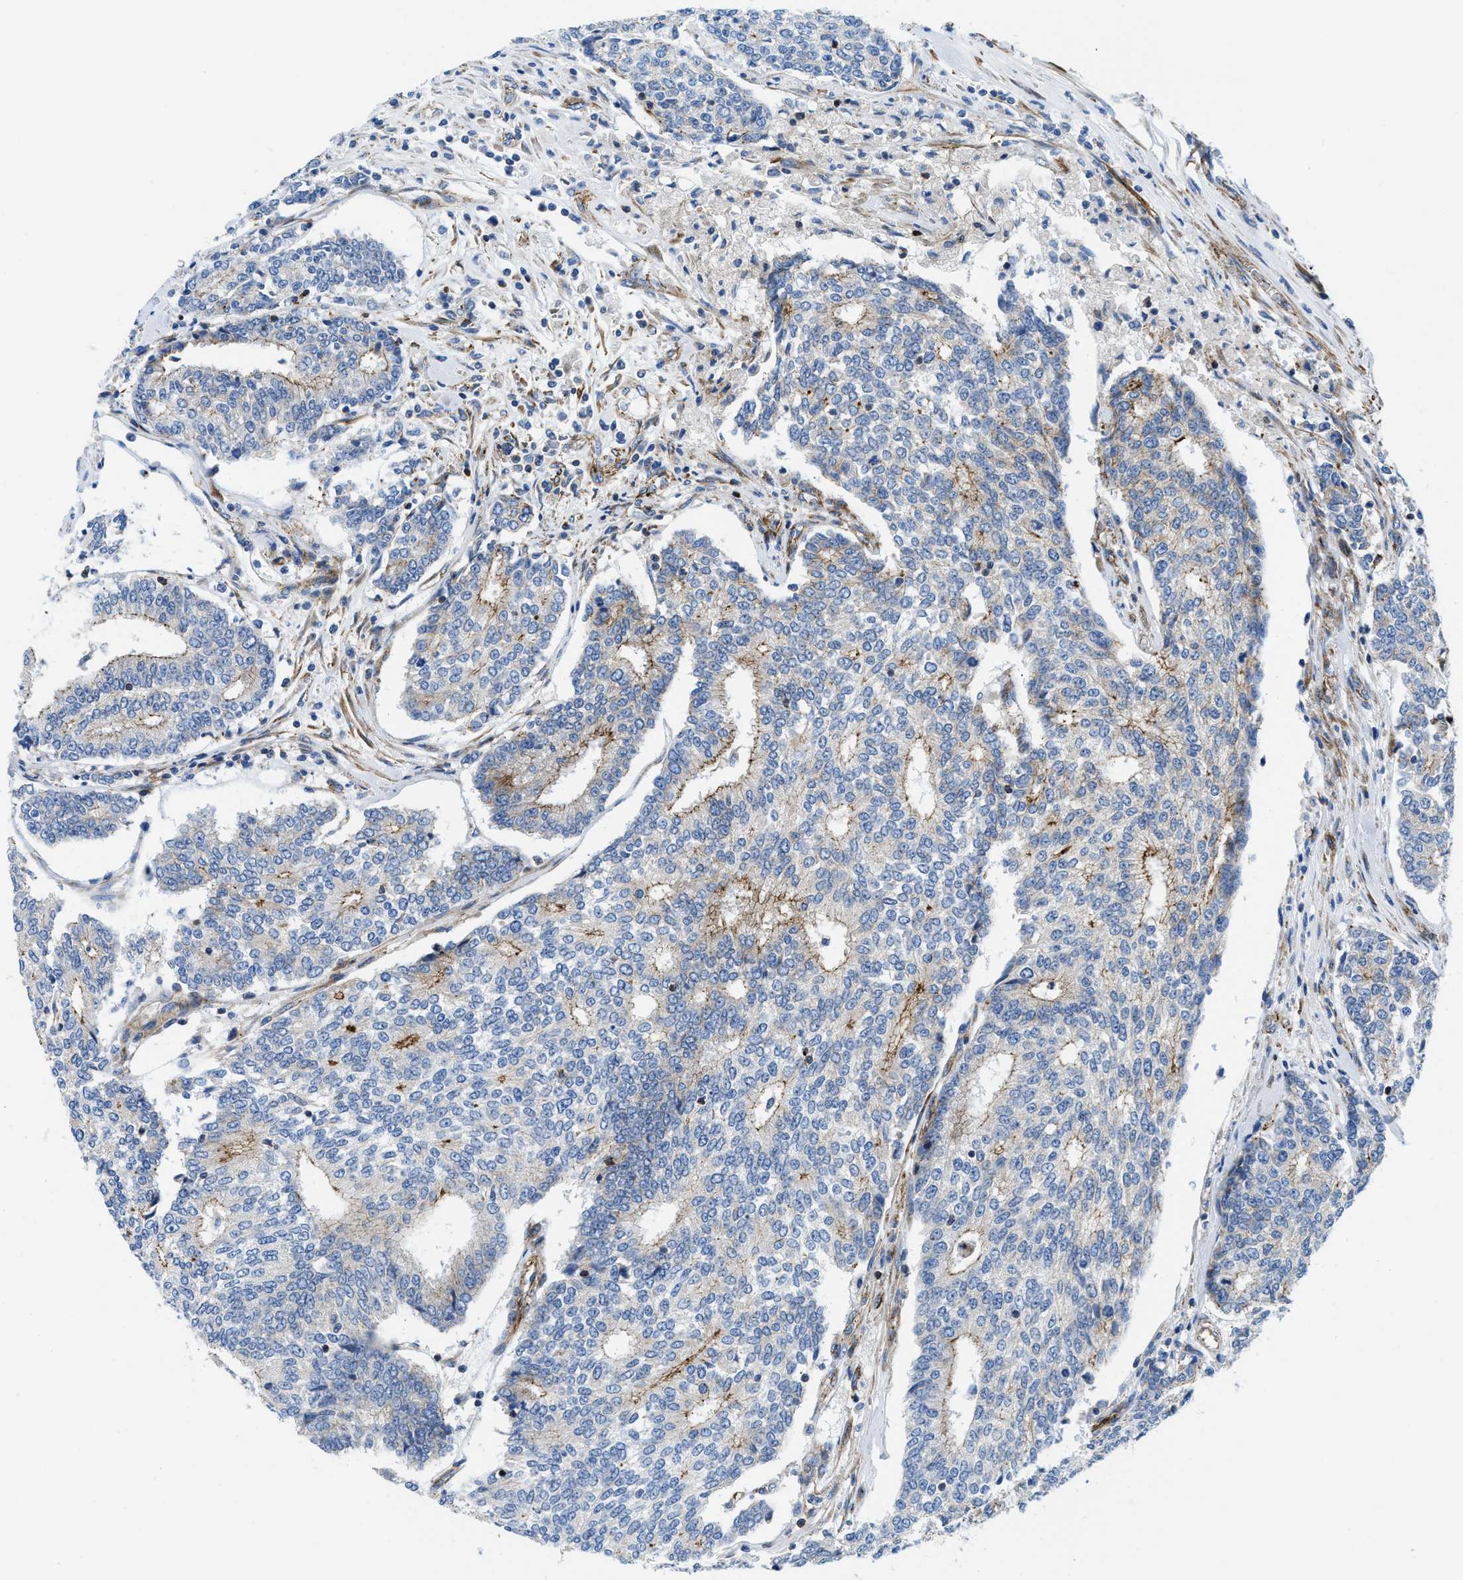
{"staining": {"intensity": "moderate", "quantity": "<25%", "location": "cytoplasmic/membranous"}, "tissue": "prostate cancer", "cell_type": "Tumor cells", "image_type": "cancer", "snomed": [{"axis": "morphology", "description": "Normal tissue, NOS"}, {"axis": "morphology", "description": "Adenocarcinoma, High grade"}, {"axis": "topography", "description": "Prostate"}, {"axis": "topography", "description": "Seminal veicle"}], "caption": "This is a histology image of immunohistochemistry staining of prostate cancer, which shows moderate positivity in the cytoplasmic/membranous of tumor cells.", "gene": "CUTA", "patient": {"sex": "male", "age": 55}}